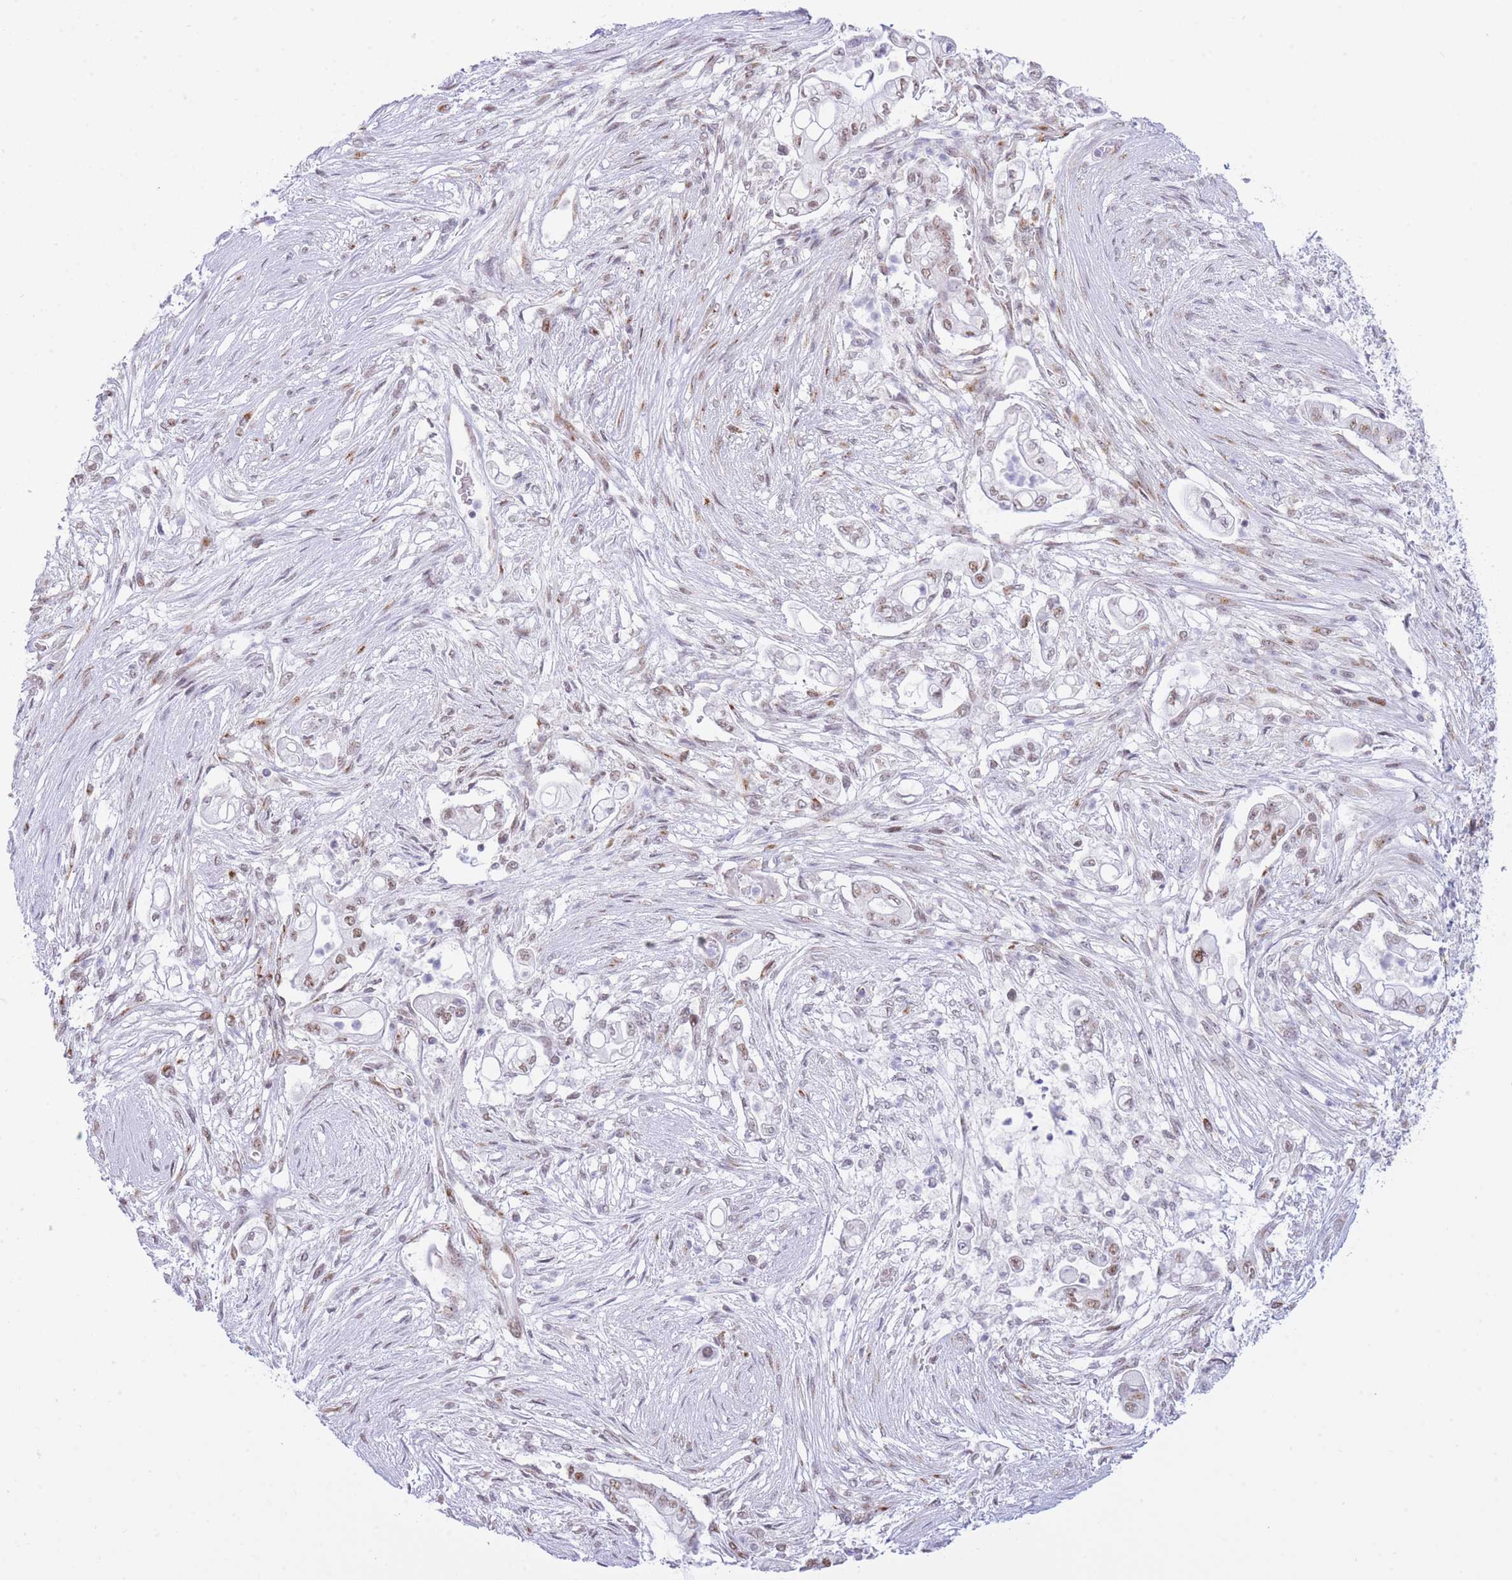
{"staining": {"intensity": "weak", "quantity": "25%-75%", "location": "cytoplasmic/membranous,nuclear"}, "tissue": "pancreatic cancer", "cell_type": "Tumor cells", "image_type": "cancer", "snomed": [{"axis": "morphology", "description": "Adenocarcinoma, NOS"}, {"axis": "topography", "description": "Pancreas"}], "caption": "High-power microscopy captured an immunohistochemistry (IHC) histopathology image of adenocarcinoma (pancreatic), revealing weak cytoplasmic/membranous and nuclear expression in about 25%-75% of tumor cells.", "gene": "INO80C", "patient": {"sex": "female", "age": 69}}